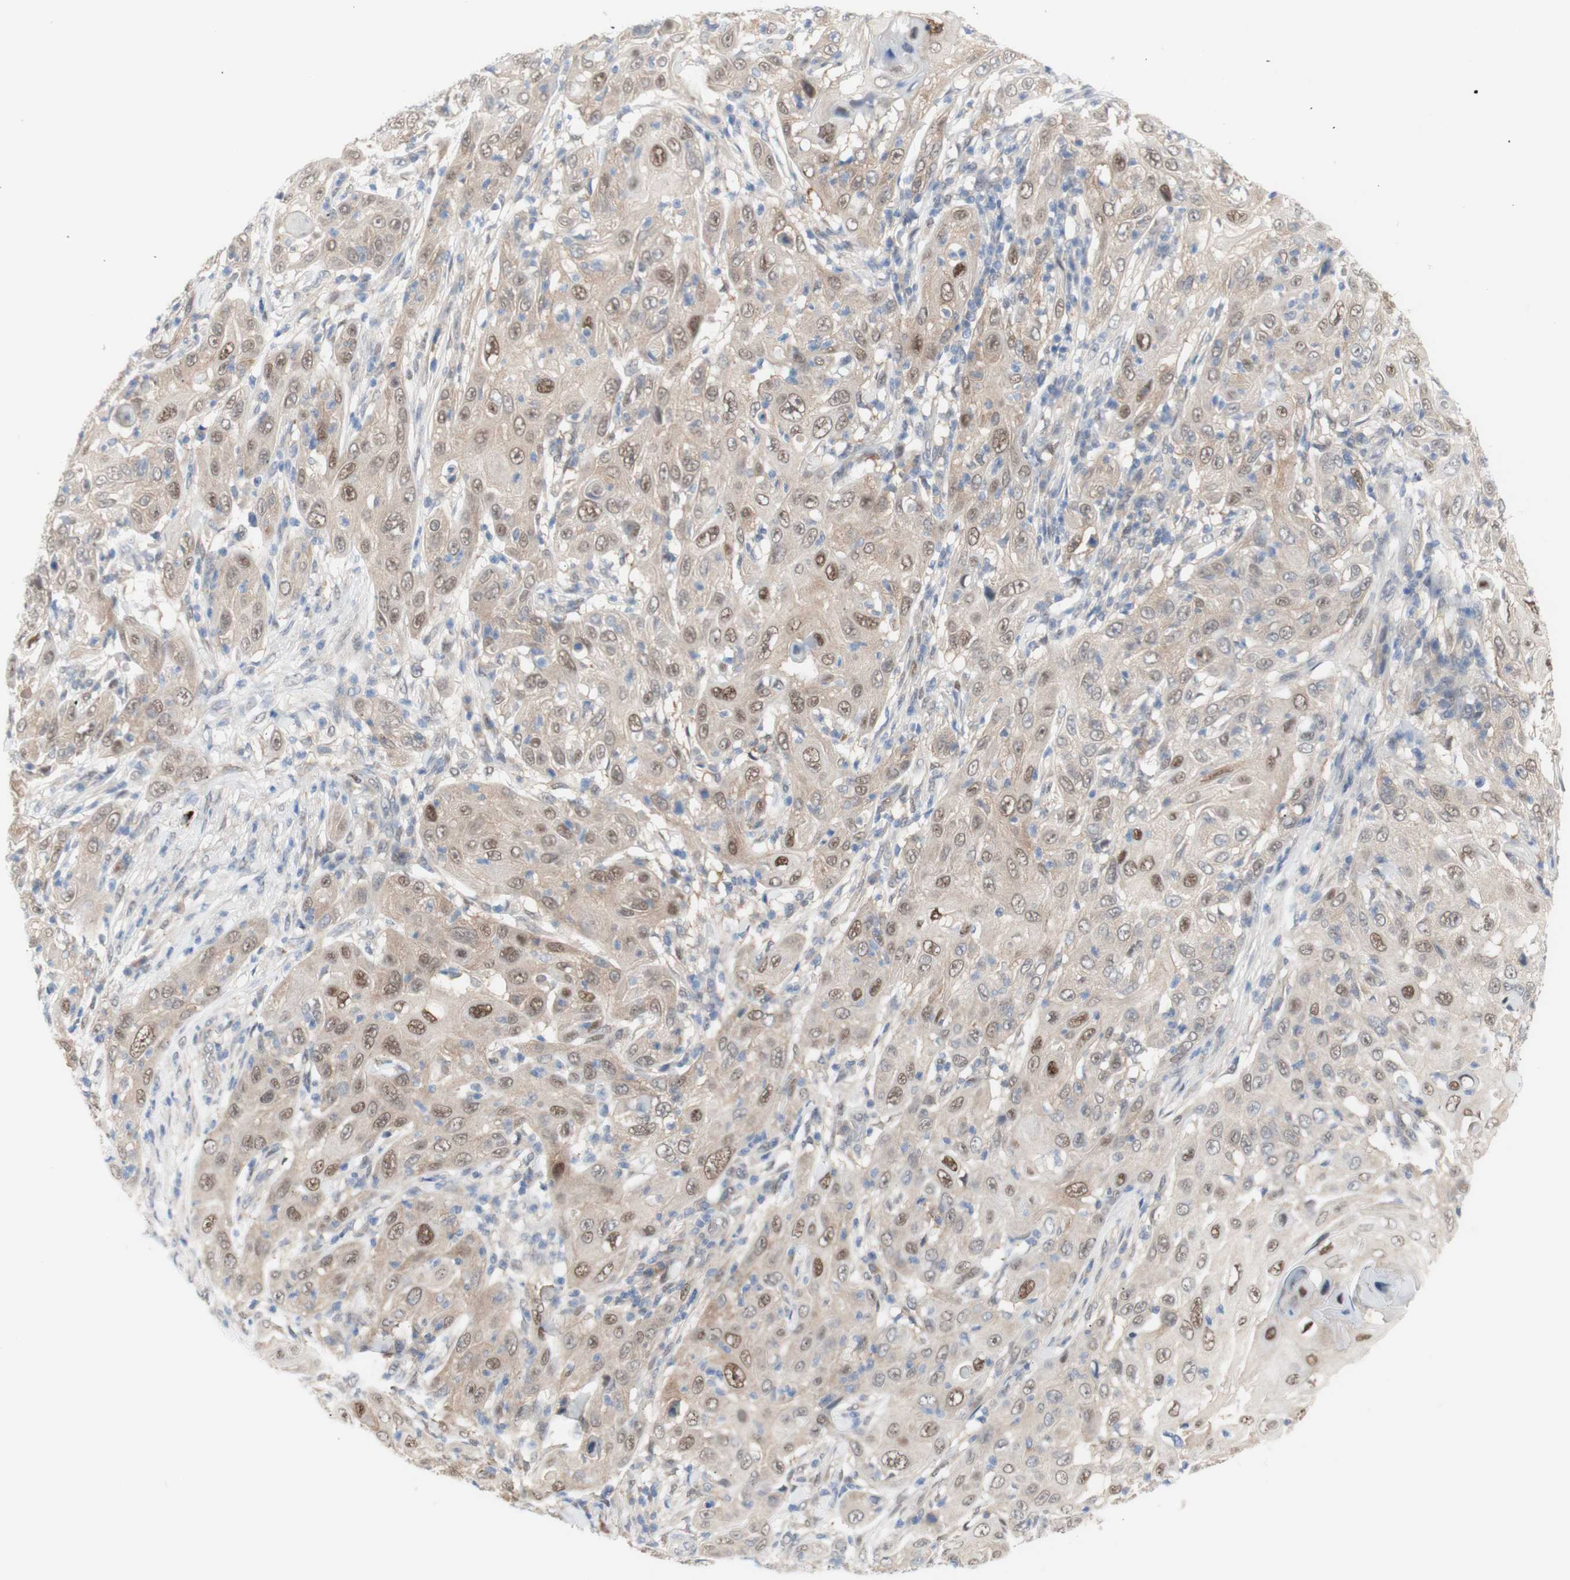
{"staining": {"intensity": "moderate", "quantity": "25%-75%", "location": "nuclear"}, "tissue": "skin cancer", "cell_type": "Tumor cells", "image_type": "cancer", "snomed": [{"axis": "morphology", "description": "Squamous cell carcinoma, NOS"}, {"axis": "topography", "description": "Skin"}], "caption": "Immunohistochemical staining of skin cancer reveals medium levels of moderate nuclear expression in approximately 25%-75% of tumor cells.", "gene": "PRMT5", "patient": {"sex": "female", "age": 88}}